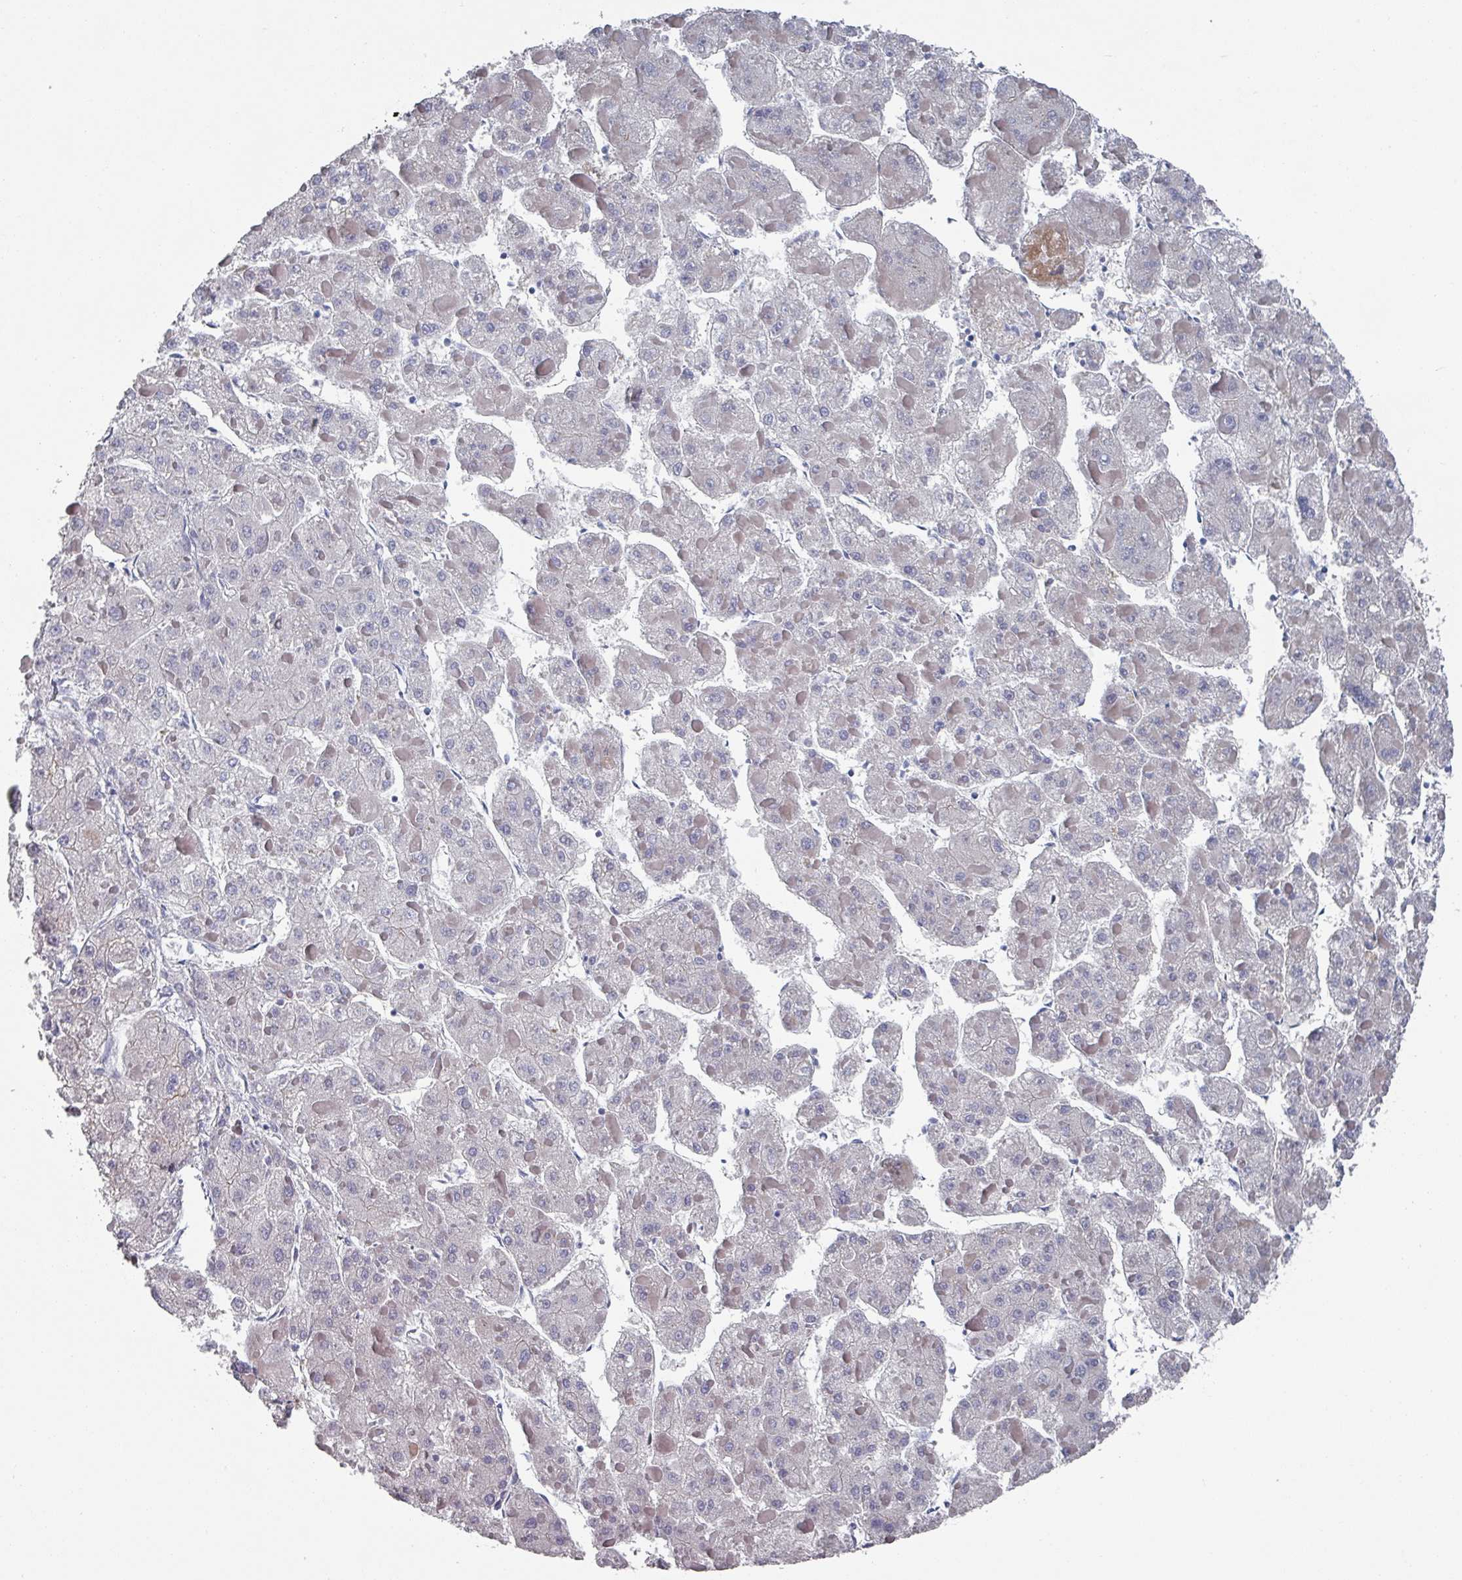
{"staining": {"intensity": "negative", "quantity": "none", "location": "none"}, "tissue": "liver cancer", "cell_type": "Tumor cells", "image_type": "cancer", "snomed": [{"axis": "morphology", "description": "Carcinoma, Hepatocellular, NOS"}, {"axis": "topography", "description": "Liver"}], "caption": "A histopathology image of hepatocellular carcinoma (liver) stained for a protein demonstrates no brown staining in tumor cells.", "gene": "EFL1", "patient": {"sex": "female", "age": 73}}